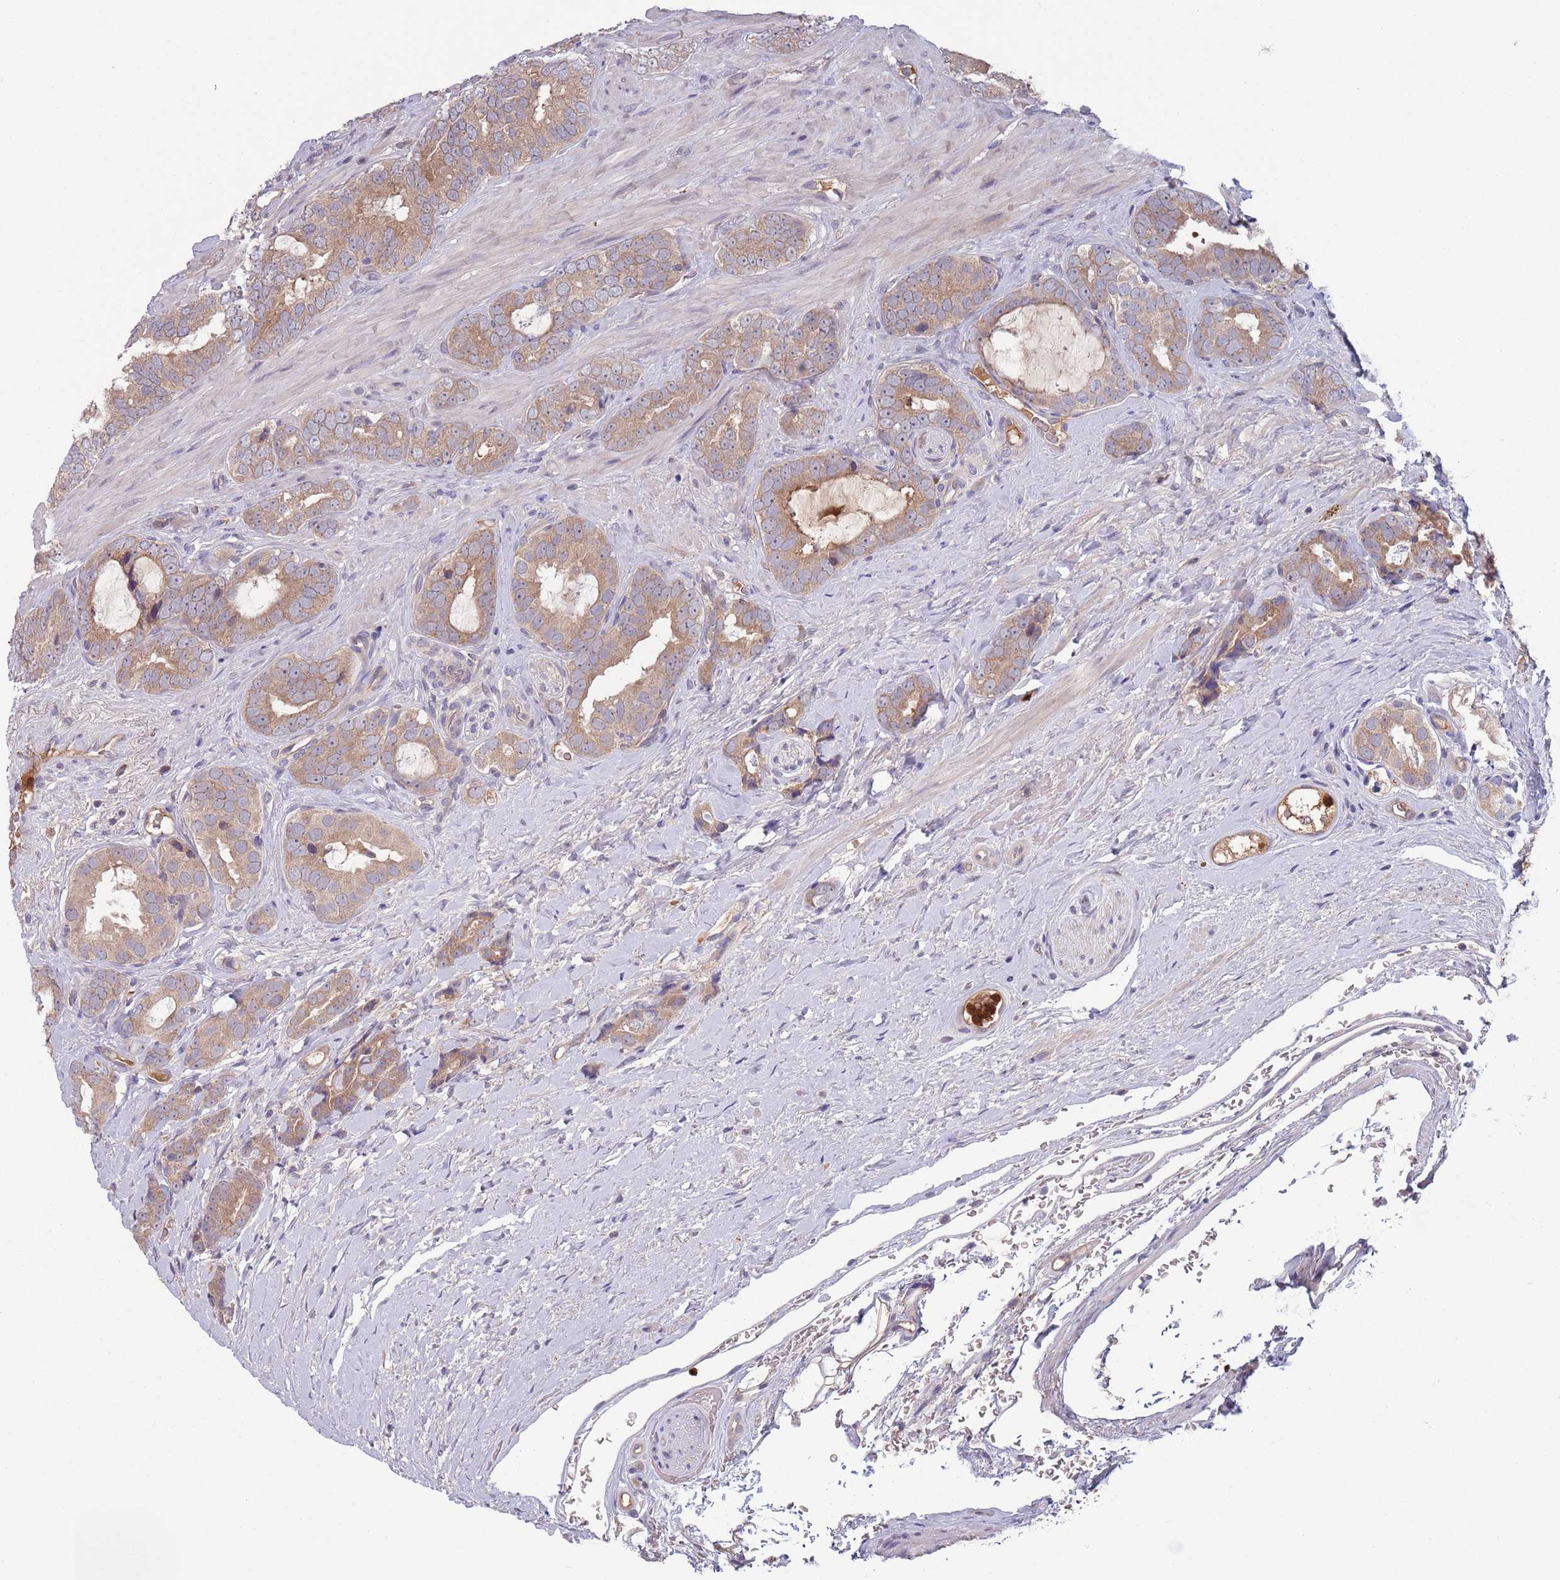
{"staining": {"intensity": "moderate", "quantity": ">75%", "location": "cytoplasmic/membranous"}, "tissue": "prostate cancer", "cell_type": "Tumor cells", "image_type": "cancer", "snomed": [{"axis": "morphology", "description": "Adenocarcinoma, High grade"}, {"axis": "topography", "description": "Prostate"}], "caption": "IHC histopathology image of neoplastic tissue: prostate cancer (high-grade adenocarcinoma) stained using IHC shows medium levels of moderate protein expression localized specifically in the cytoplasmic/membranous of tumor cells, appearing as a cytoplasmic/membranous brown color.", "gene": "TYW1", "patient": {"sex": "male", "age": 71}}